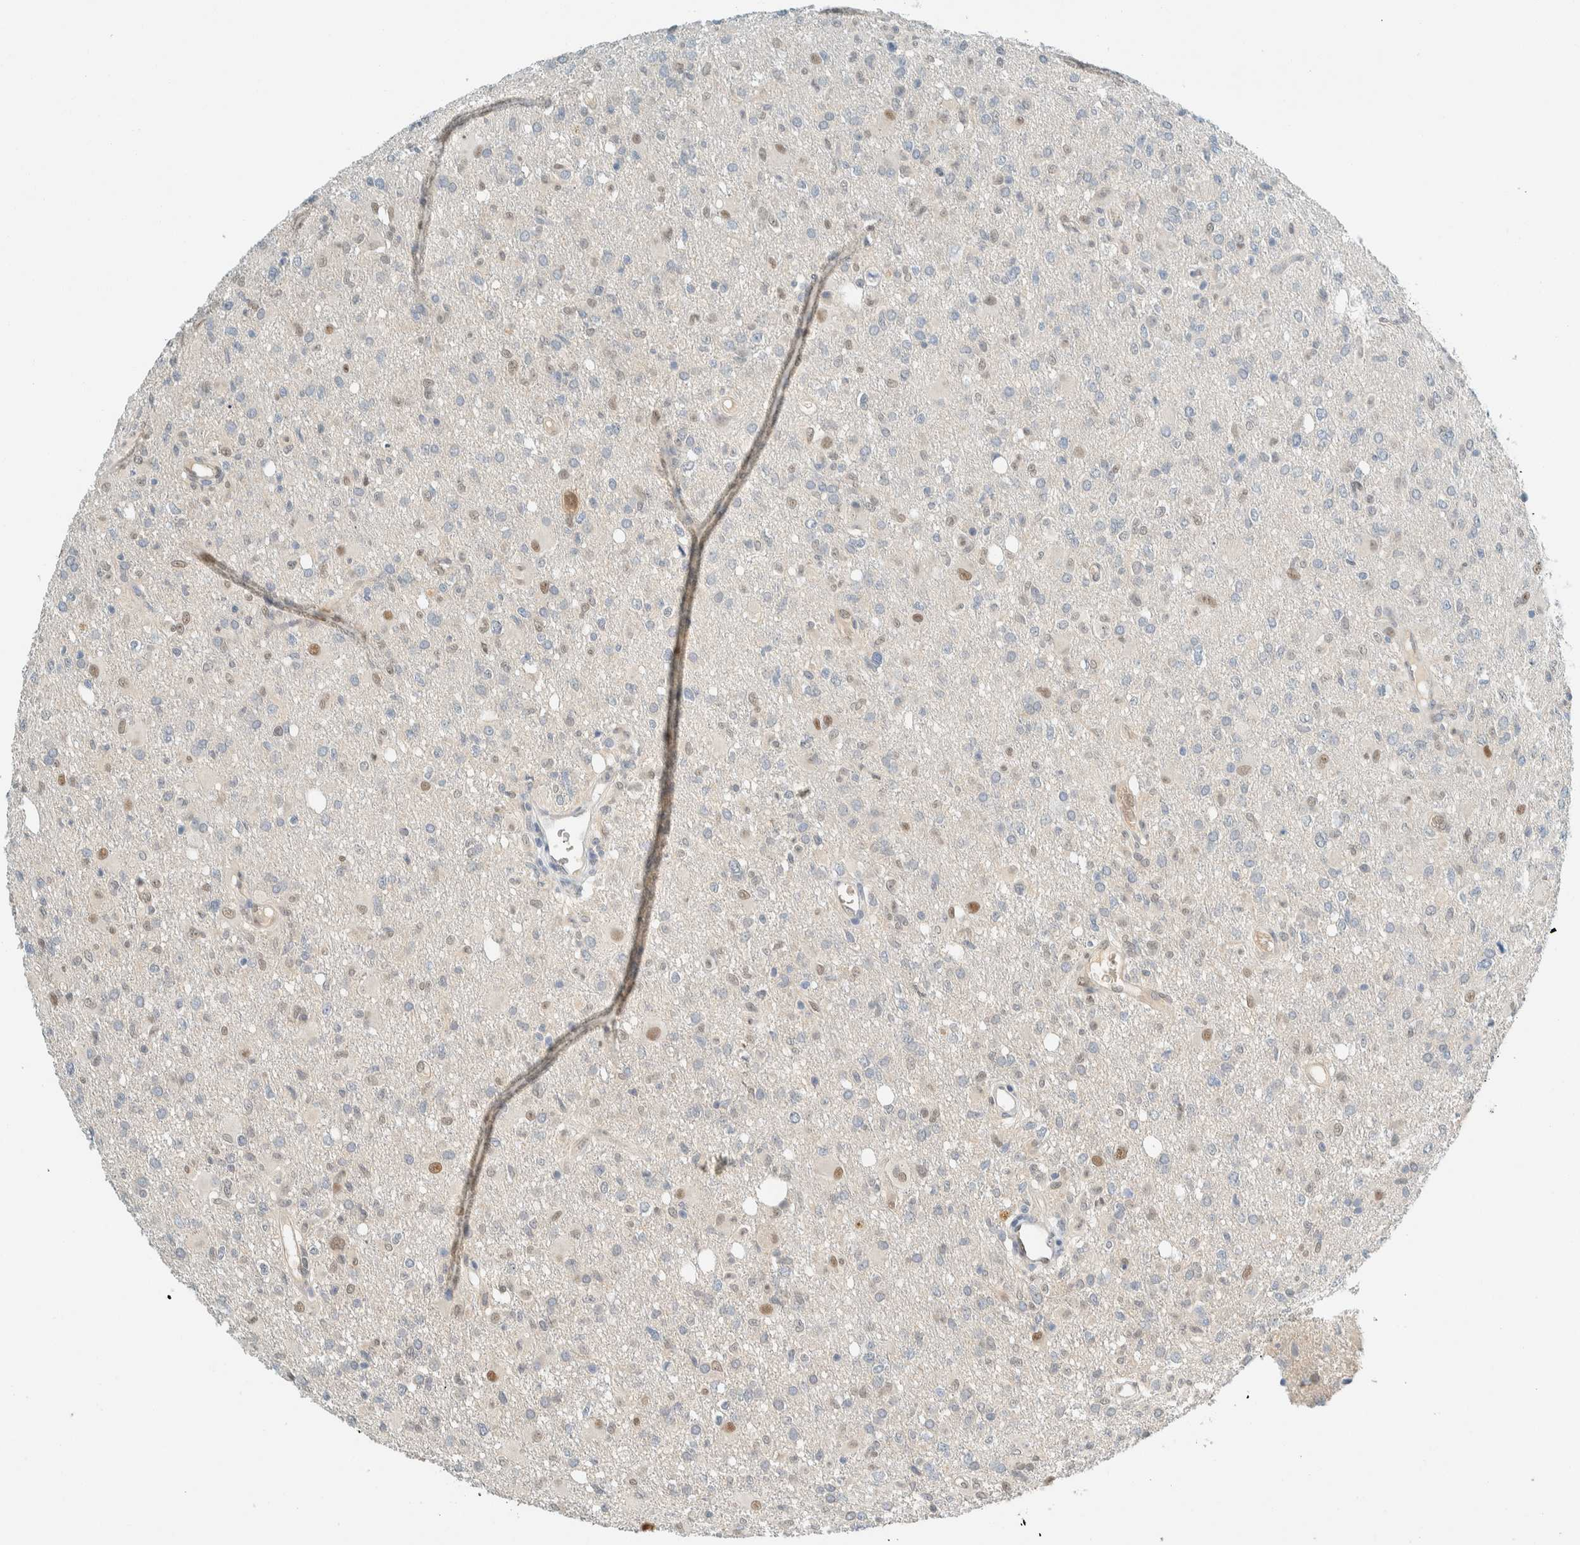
{"staining": {"intensity": "moderate", "quantity": "<25%", "location": "nuclear"}, "tissue": "glioma", "cell_type": "Tumor cells", "image_type": "cancer", "snomed": [{"axis": "morphology", "description": "Glioma, malignant, High grade"}, {"axis": "topography", "description": "Brain"}], "caption": "Tumor cells exhibit moderate nuclear expression in about <25% of cells in malignant glioma (high-grade).", "gene": "TSTD2", "patient": {"sex": "female", "age": 57}}